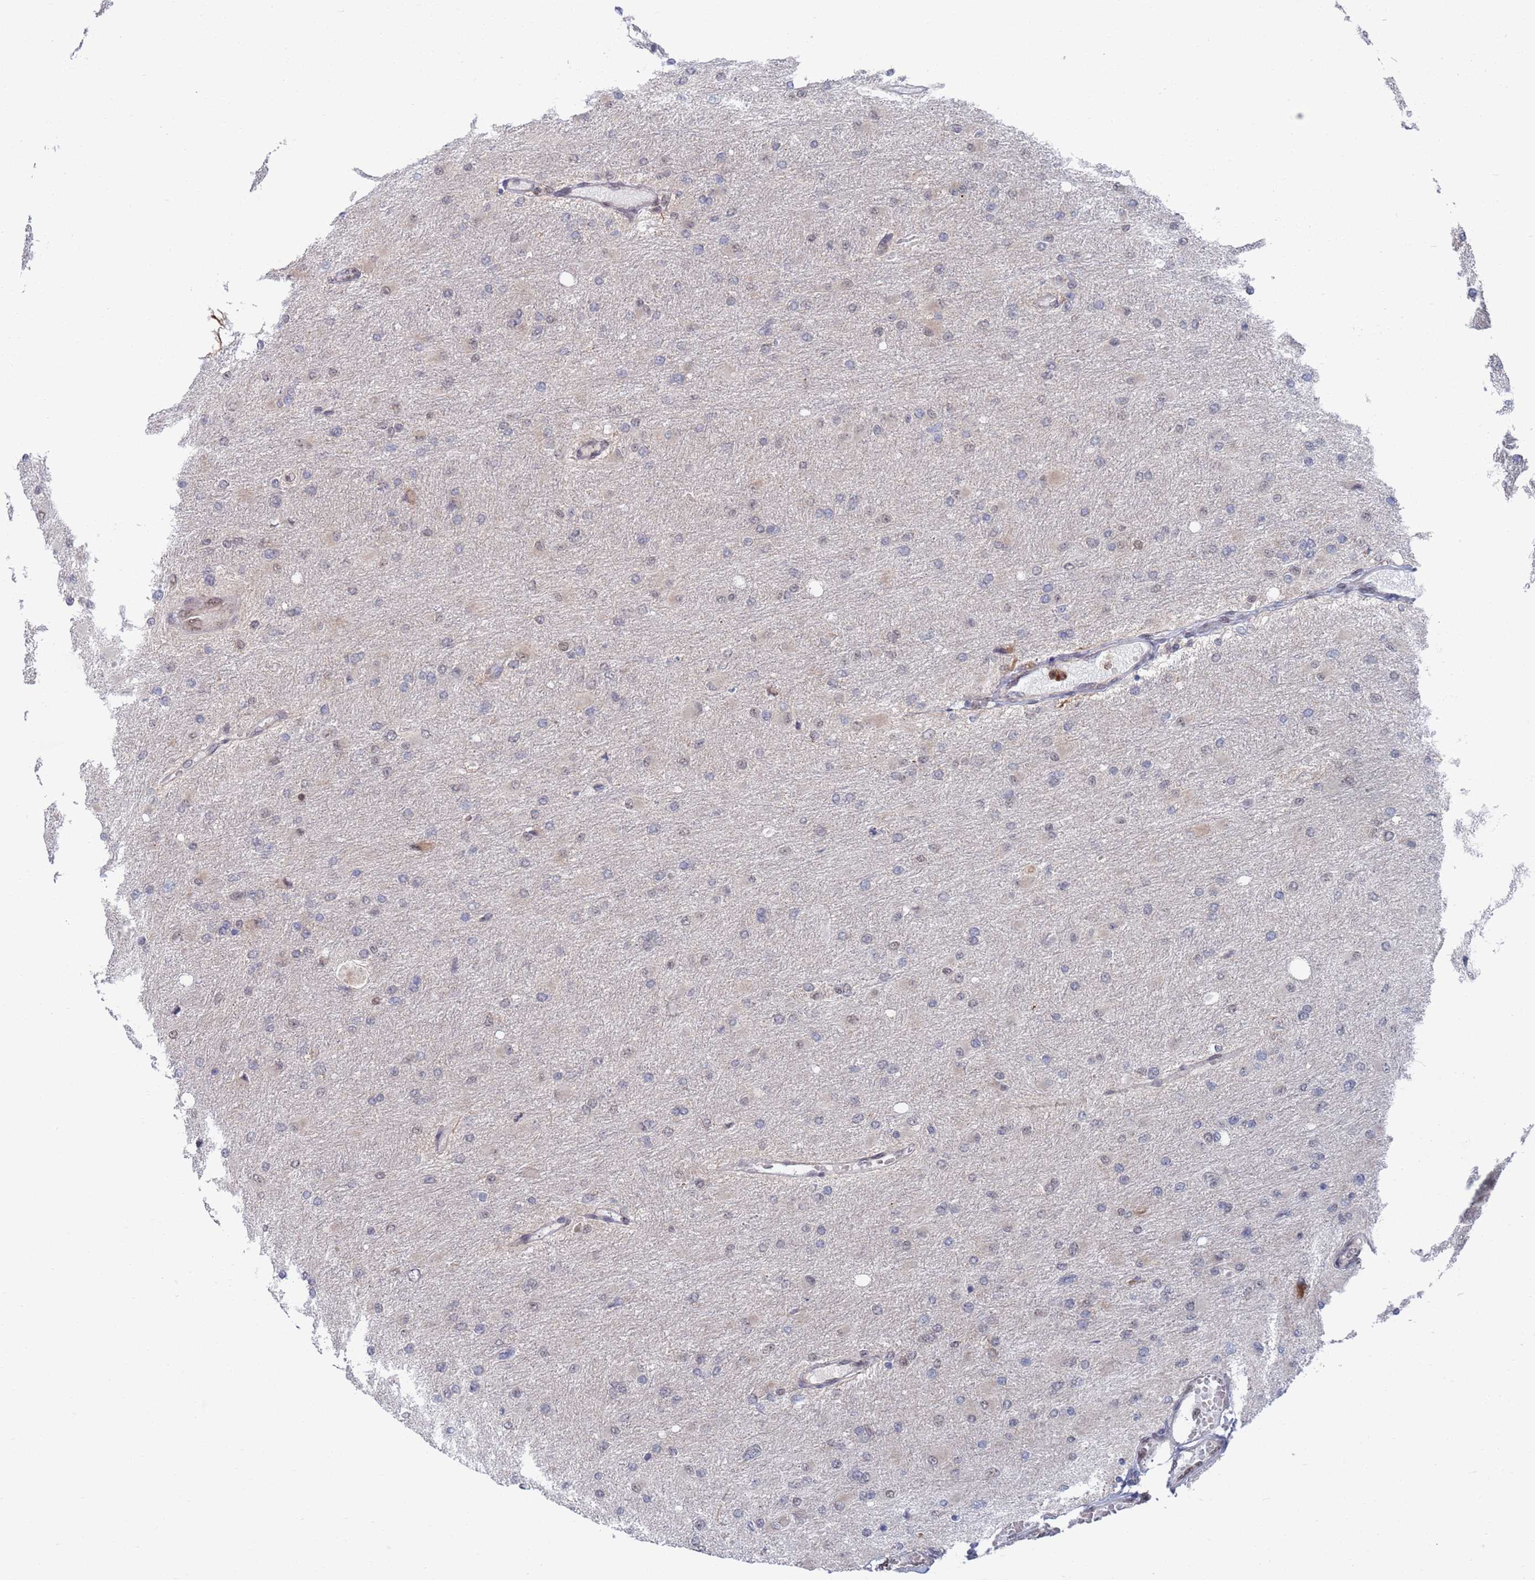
{"staining": {"intensity": "negative", "quantity": "none", "location": "none"}, "tissue": "glioma", "cell_type": "Tumor cells", "image_type": "cancer", "snomed": [{"axis": "morphology", "description": "Glioma, malignant, High grade"}, {"axis": "topography", "description": "Cerebral cortex"}], "caption": "This photomicrograph is of glioma stained with IHC to label a protein in brown with the nuclei are counter-stained blue. There is no expression in tumor cells.", "gene": "RPP25", "patient": {"sex": "female", "age": 36}}